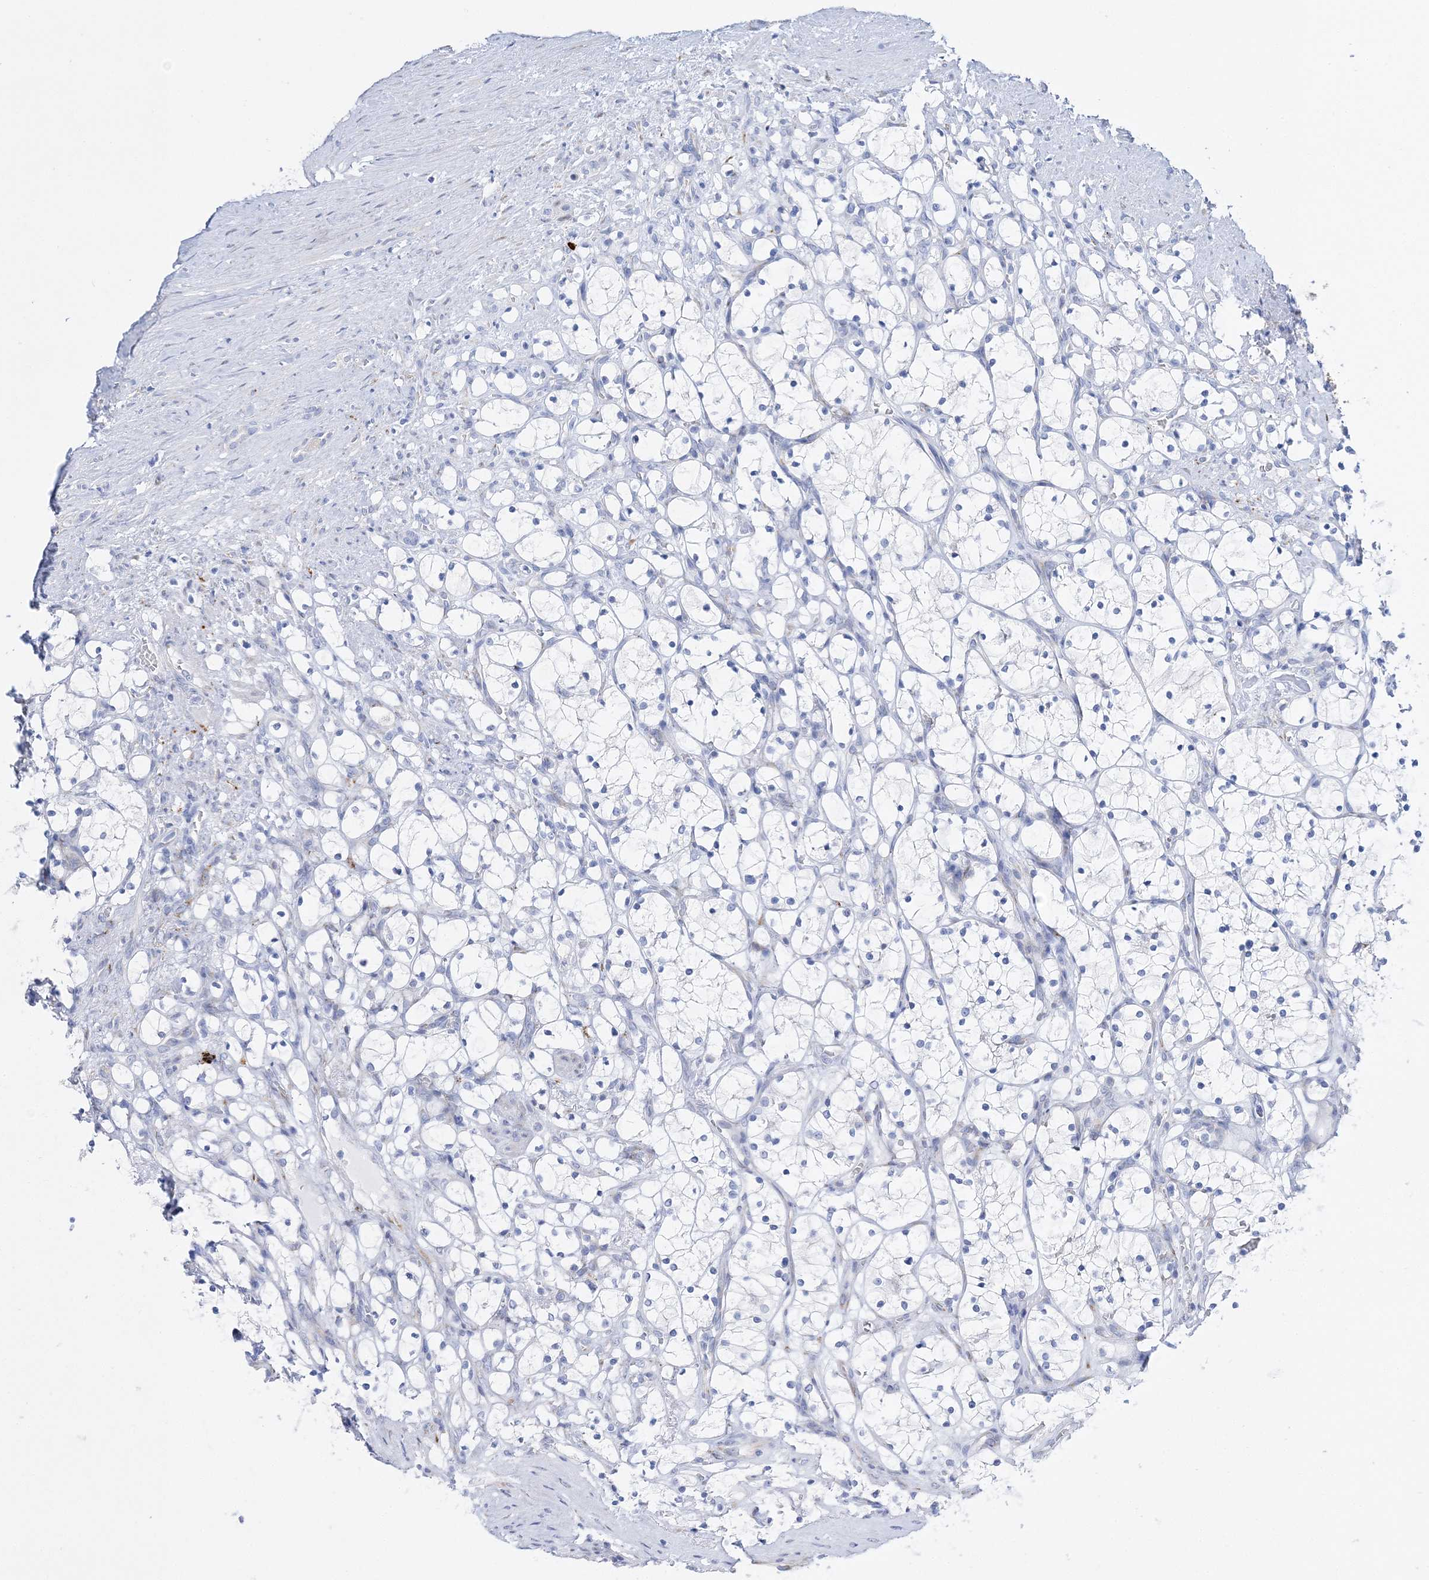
{"staining": {"intensity": "negative", "quantity": "none", "location": "none"}, "tissue": "renal cancer", "cell_type": "Tumor cells", "image_type": "cancer", "snomed": [{"axis": "morphology", "description": "Adenocarcinoma, NOS"}, {"axis": "topography", "description": "Kidney"}], "caption": "There is no significant staining in tumor cells of adenocarcinoma (renal).", "gene": "TSPYL6", "patient": {"sex": "female", "age": 69}}